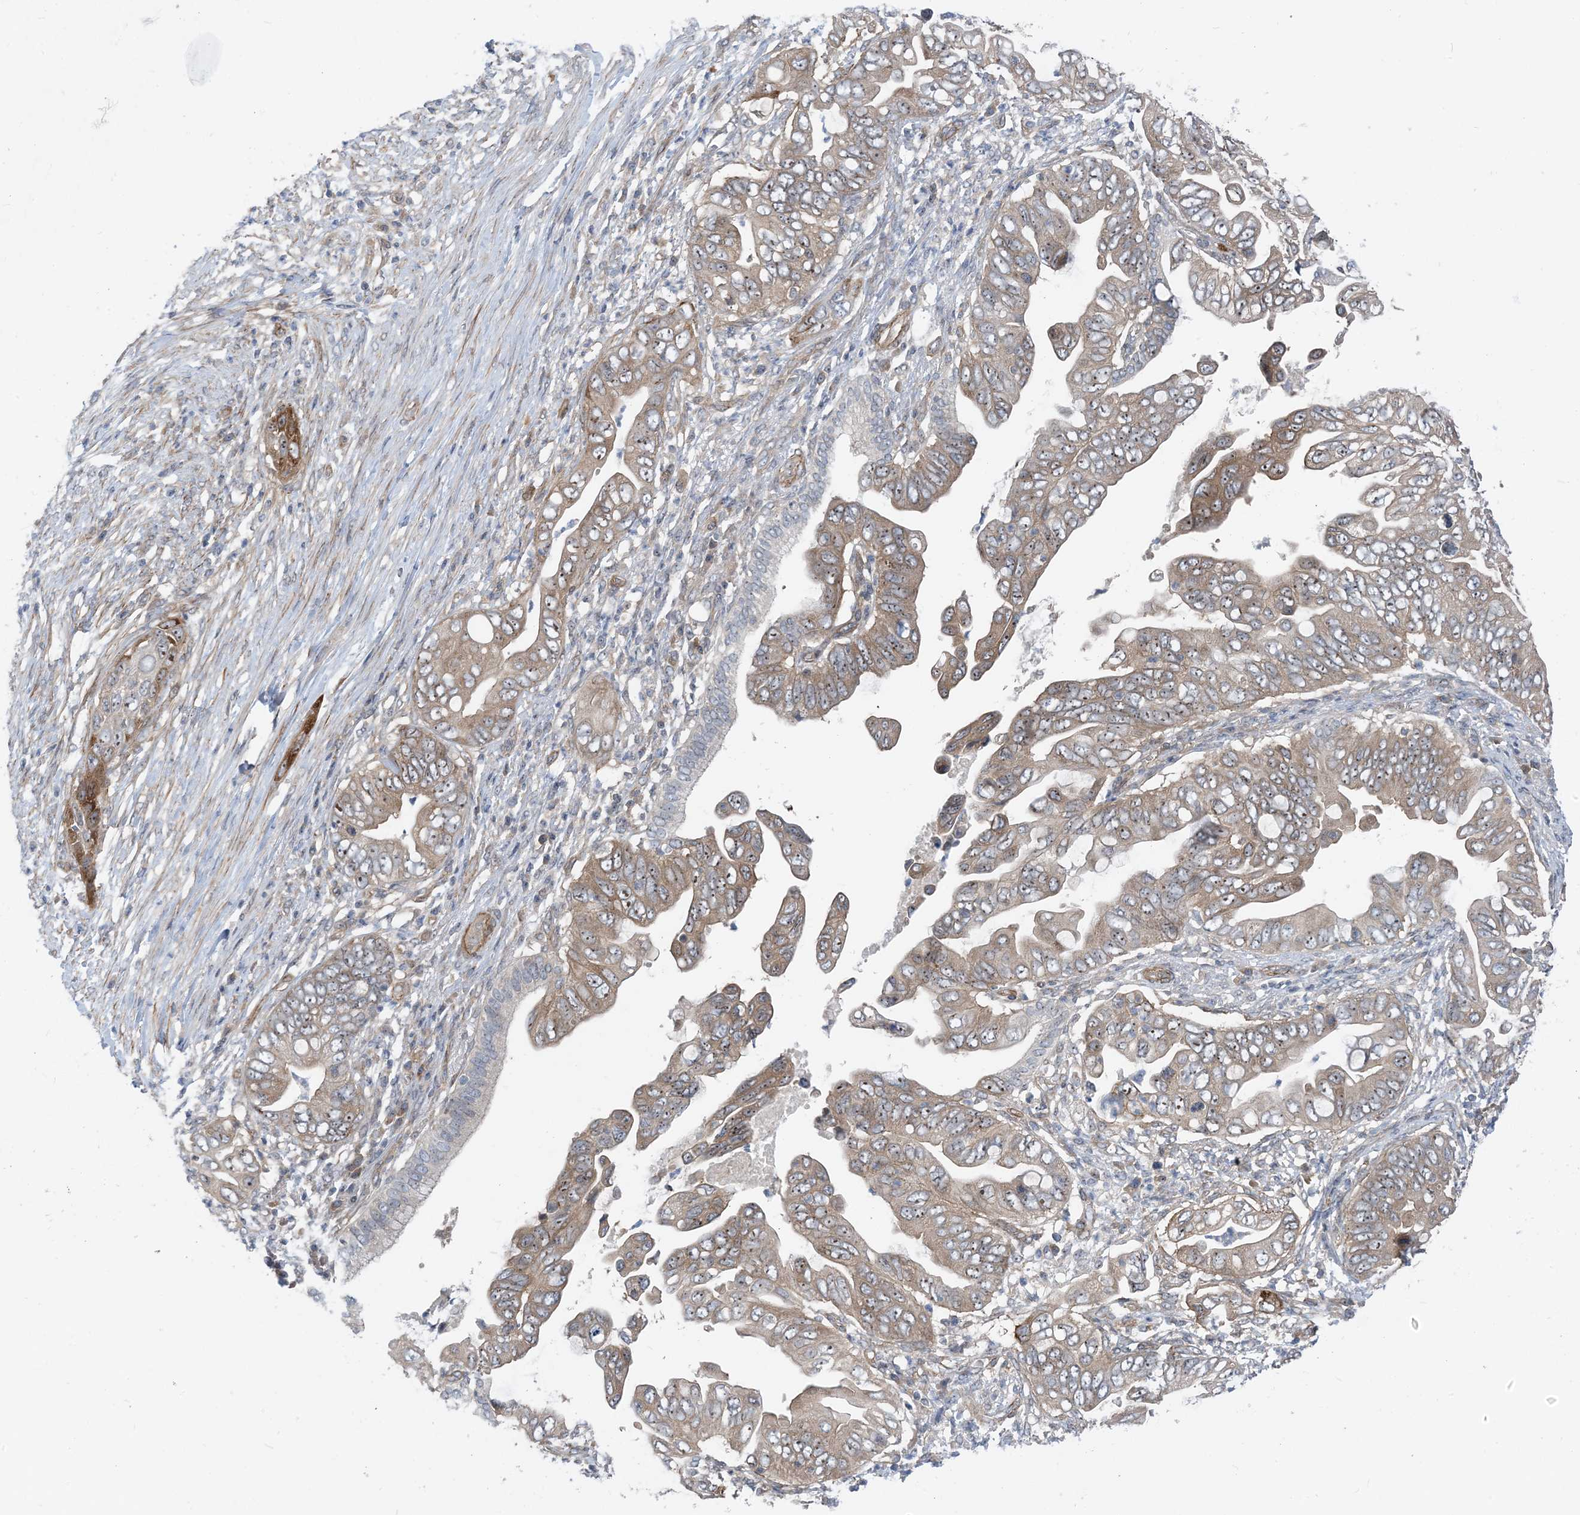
{"staining": {"intensity": "moderate", "quantity": "25%-75%", "location": "cytoplasmic/membranous,nuclear"}, "tissue": "pancreatic cancer", "cell_type": "Tumor cells", "image_type": "cancer", "snomed": [{"axis": "morphology", "description": "Adenocarcinoma, NOS"}, {"axis": "topography", "description": "Pancreas"}], "caption": "Pancreatic cancer (adenocarcinoma) stained with DAB (3,3'-diaminobenzidine) immunohistochemistry shows medium levels of moderate cytoplasmic/membranous and nuclear expression in approximately 25%-75% of tumor cells. Ihc stains the protein of interest in brown and the nuclei are stained blue.", "gene": "PLEKHA3", "patient": {"sex": "male", "age": 75}}